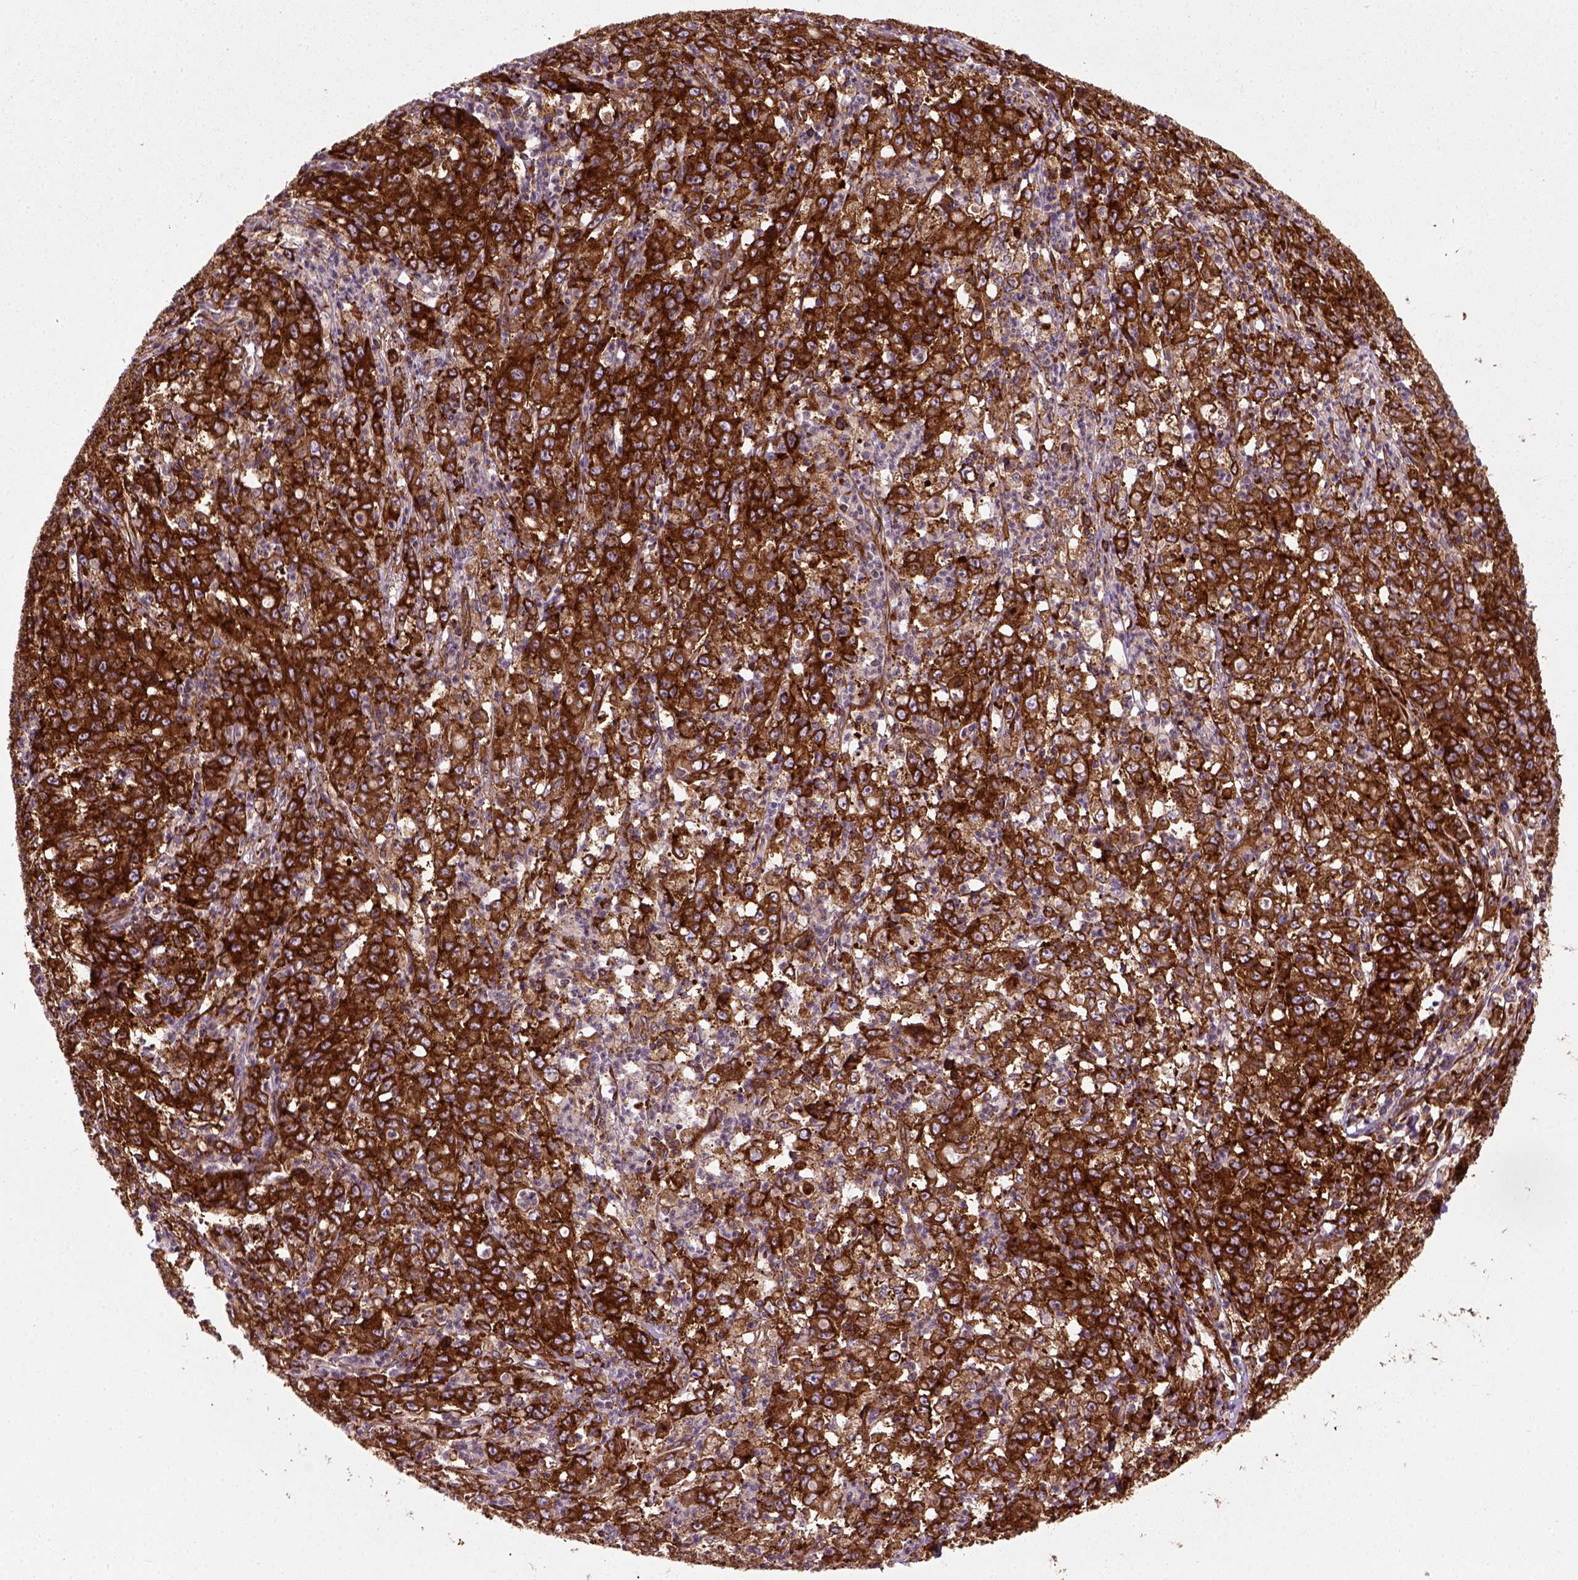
{"staining": {"intensity": "strong", "quantity": ">75%", "location": "cytoplasmic/membranous"}, "tissue": "stomach cancer", "cell_type": "Tumor cells", "image_type": "cancer", "snomed": [{"axis": "morphology", "description": "Adenocarcinoma, NOS"}, {"axis": "topography", "description": "Stomach, lower"}], "caption": "DAB immunohistochemical staining of human stomach adenocarcinoma exhibits strong cytoplasmic/membranous protein expression in about >75% of tumor cells.", "gene": "CAPRIN1", "patient": {"sex": "female", "age": 71}}